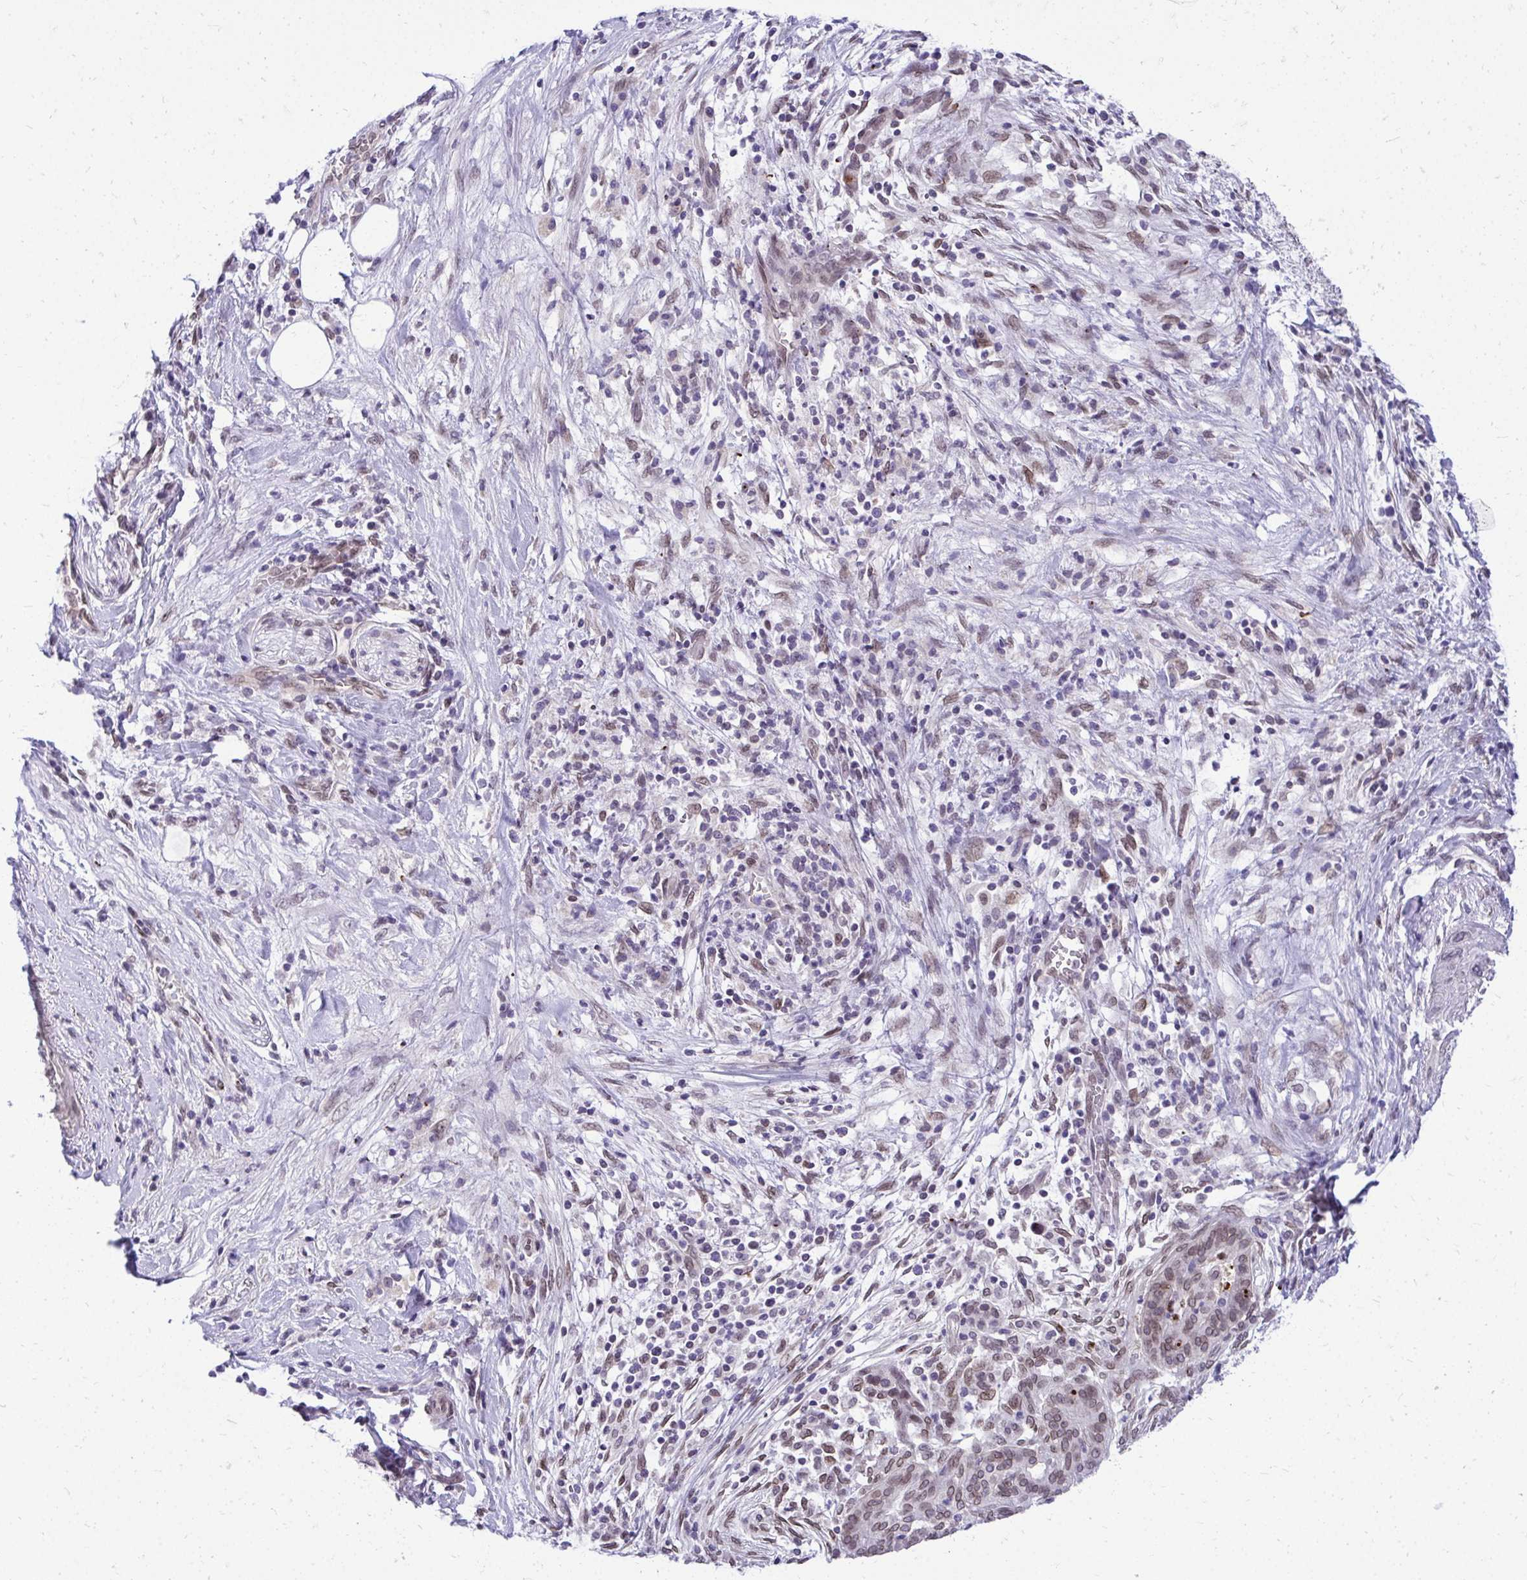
{"staining": {"intensity": "moderate", "quantity": ">75%", "location": "nuclear"}, "tissue": "pancreatic cancer", "cell_type": "Tumor cells", "image_type": "cancer", "snomed": [{"axis": "morphology", "description": "Adenocarcinoma, NOS"}, {"axis": "topography", "description": "Pancreas"}], "caption": "This micrograph shows pancreatic adenocarcinoma stained with immunohistochemistry to label a protein in brown. The nuclear of tumor cells show moderate positivity for the protein. Nuclei are counter-stained blue.", "gene": "BANF1", "patient": {"sex": "male", "age": 44}}